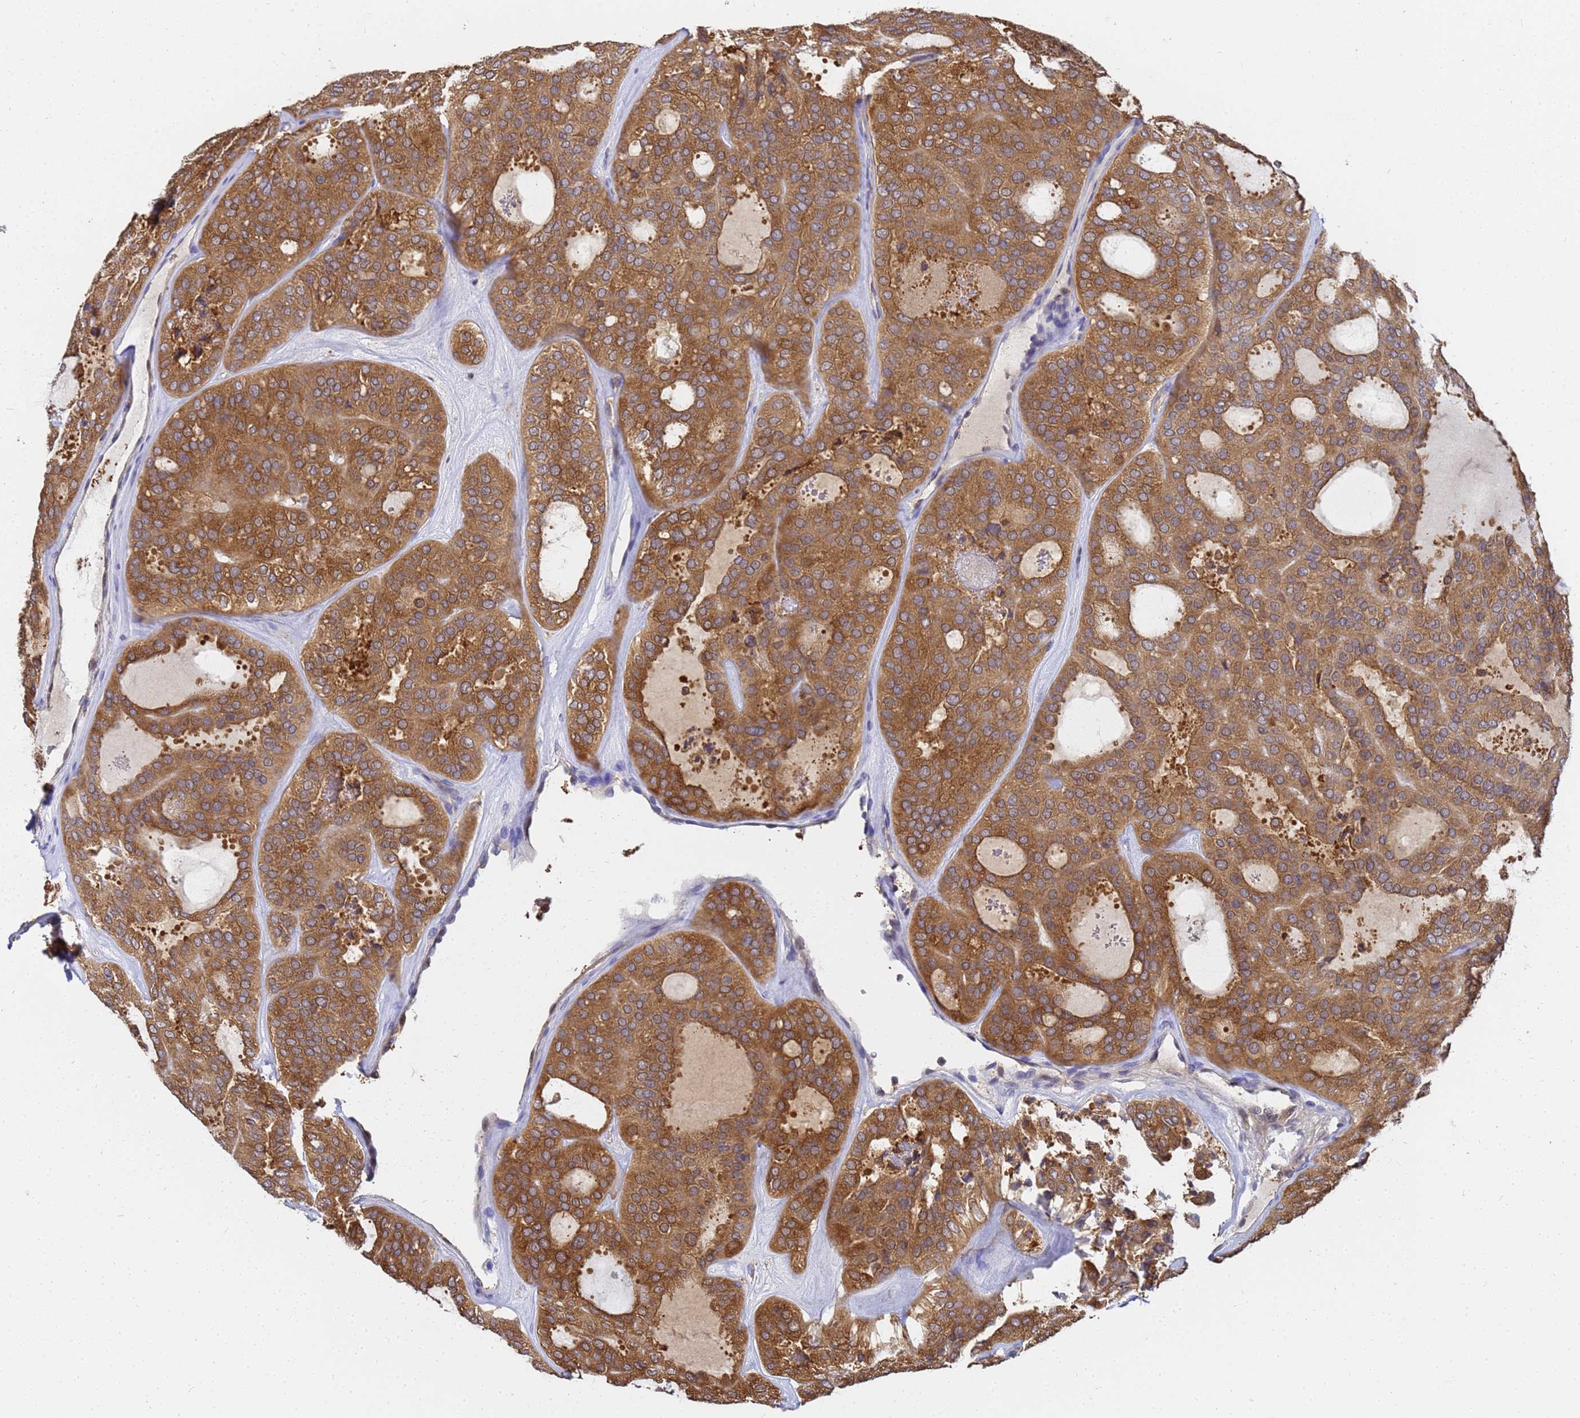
{"staining": {"intensity": "moderate", "quantity": ">75%", "location": "cytoplasmic/membranous"}, "tissue": "thyroid cancer", "cell_type": "Tumor cells", "image_type": "cancer", "snomed": [{"axis": "morphology", "description": "Follicular adenoma carcinoma, NOS"}, {"axis": "topography", "description": "Thyroid gland"}], "caption": "Protein analysis of thyroid follicular adenoma carcinoma tissue demonstrates moderate cytoplasmic/membranous positivity in approximately >75% of tumor cells.", "gene": "NME1-NME2", "patient": {"sex": "male", "age": 75}}